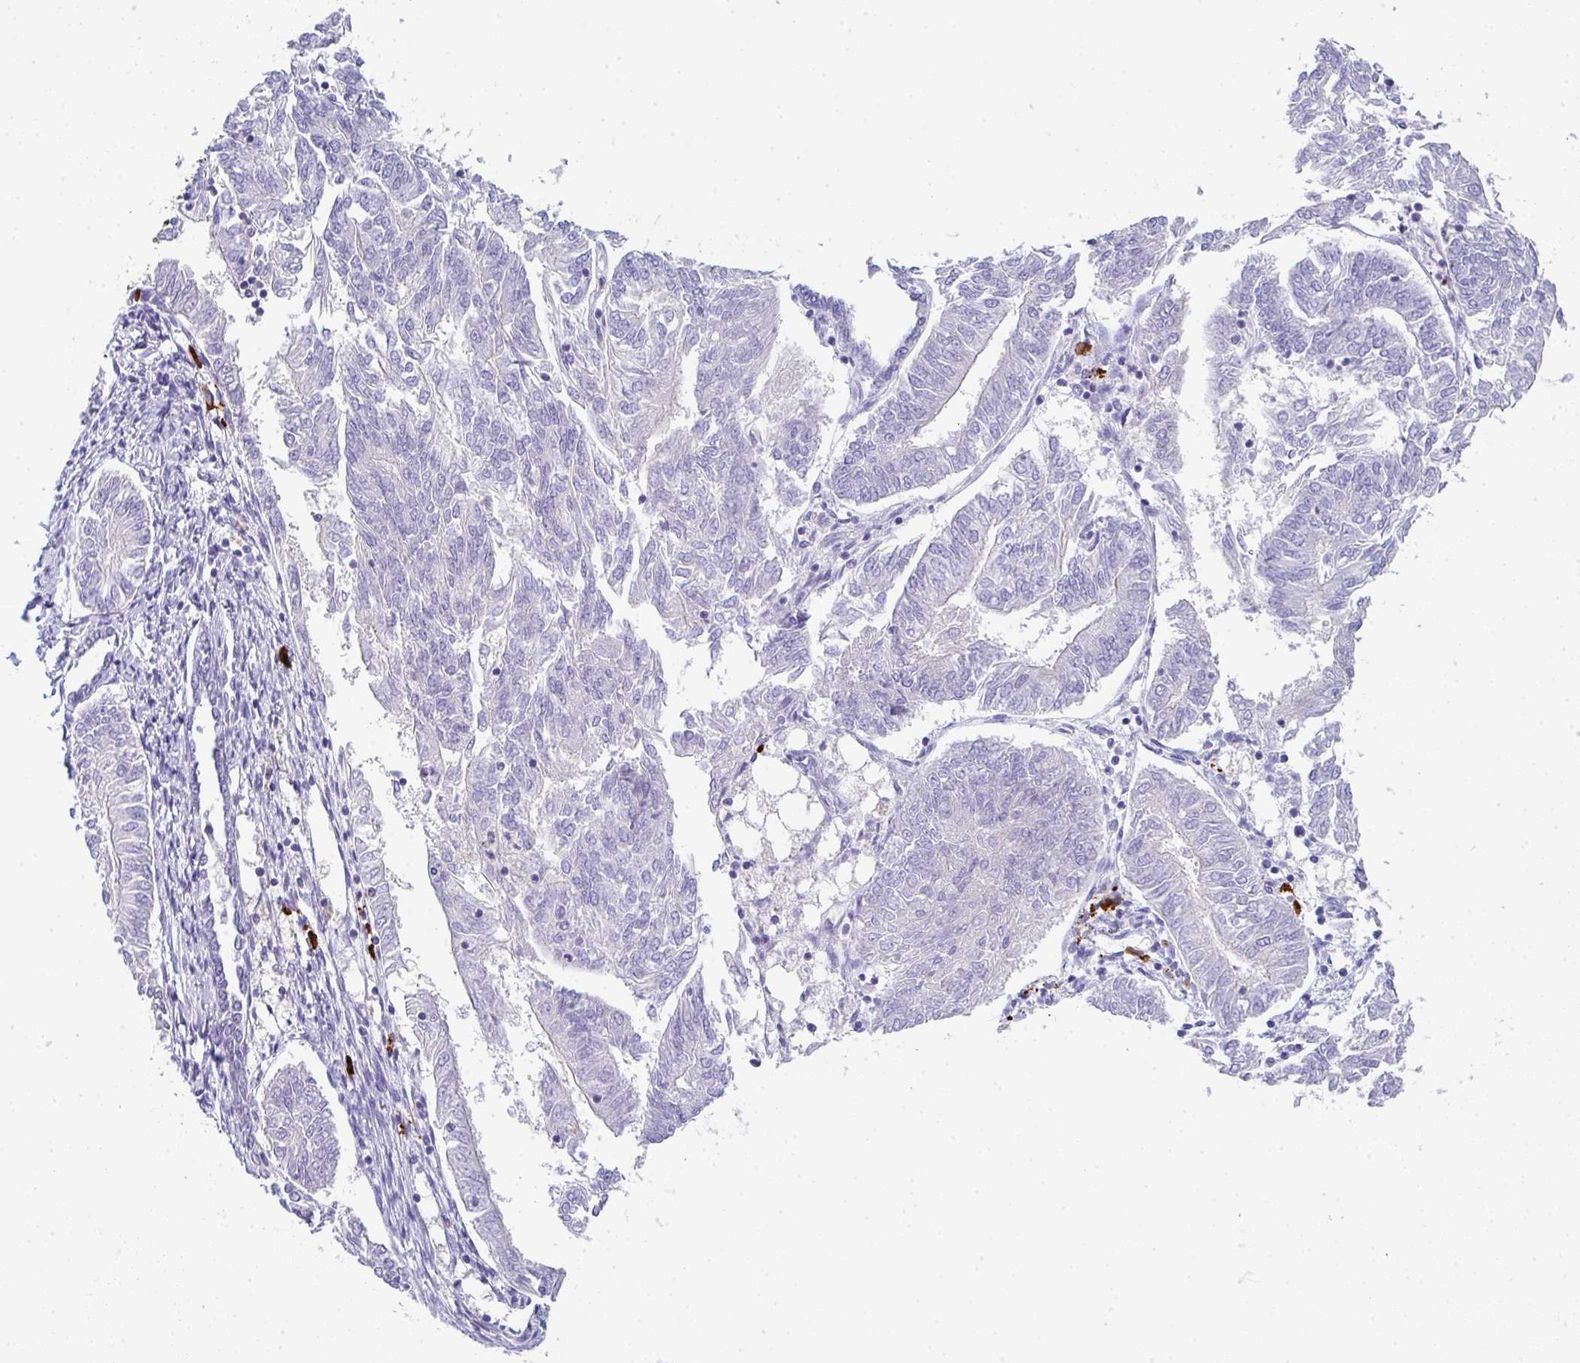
{"staining": {"intensity": "negative", "quantity": "none", "location": "none"}, "tissue": "endometrial cancer", "cell_type": "Tumor cells", "image_type": "cancer", "snomed": [{"axis": "morphology", "description": "Adenocarcinoma, NOS"}, {"axis": "topography", "description": "Endometrium"}], "caption": "IHC histopathology image of human endometrial adenocarcinoma stained for a protein (brown), which shows no staining in tumor cells.", "gene": "CACNA1S", "patient": {"sex": "female", "age": 58}}